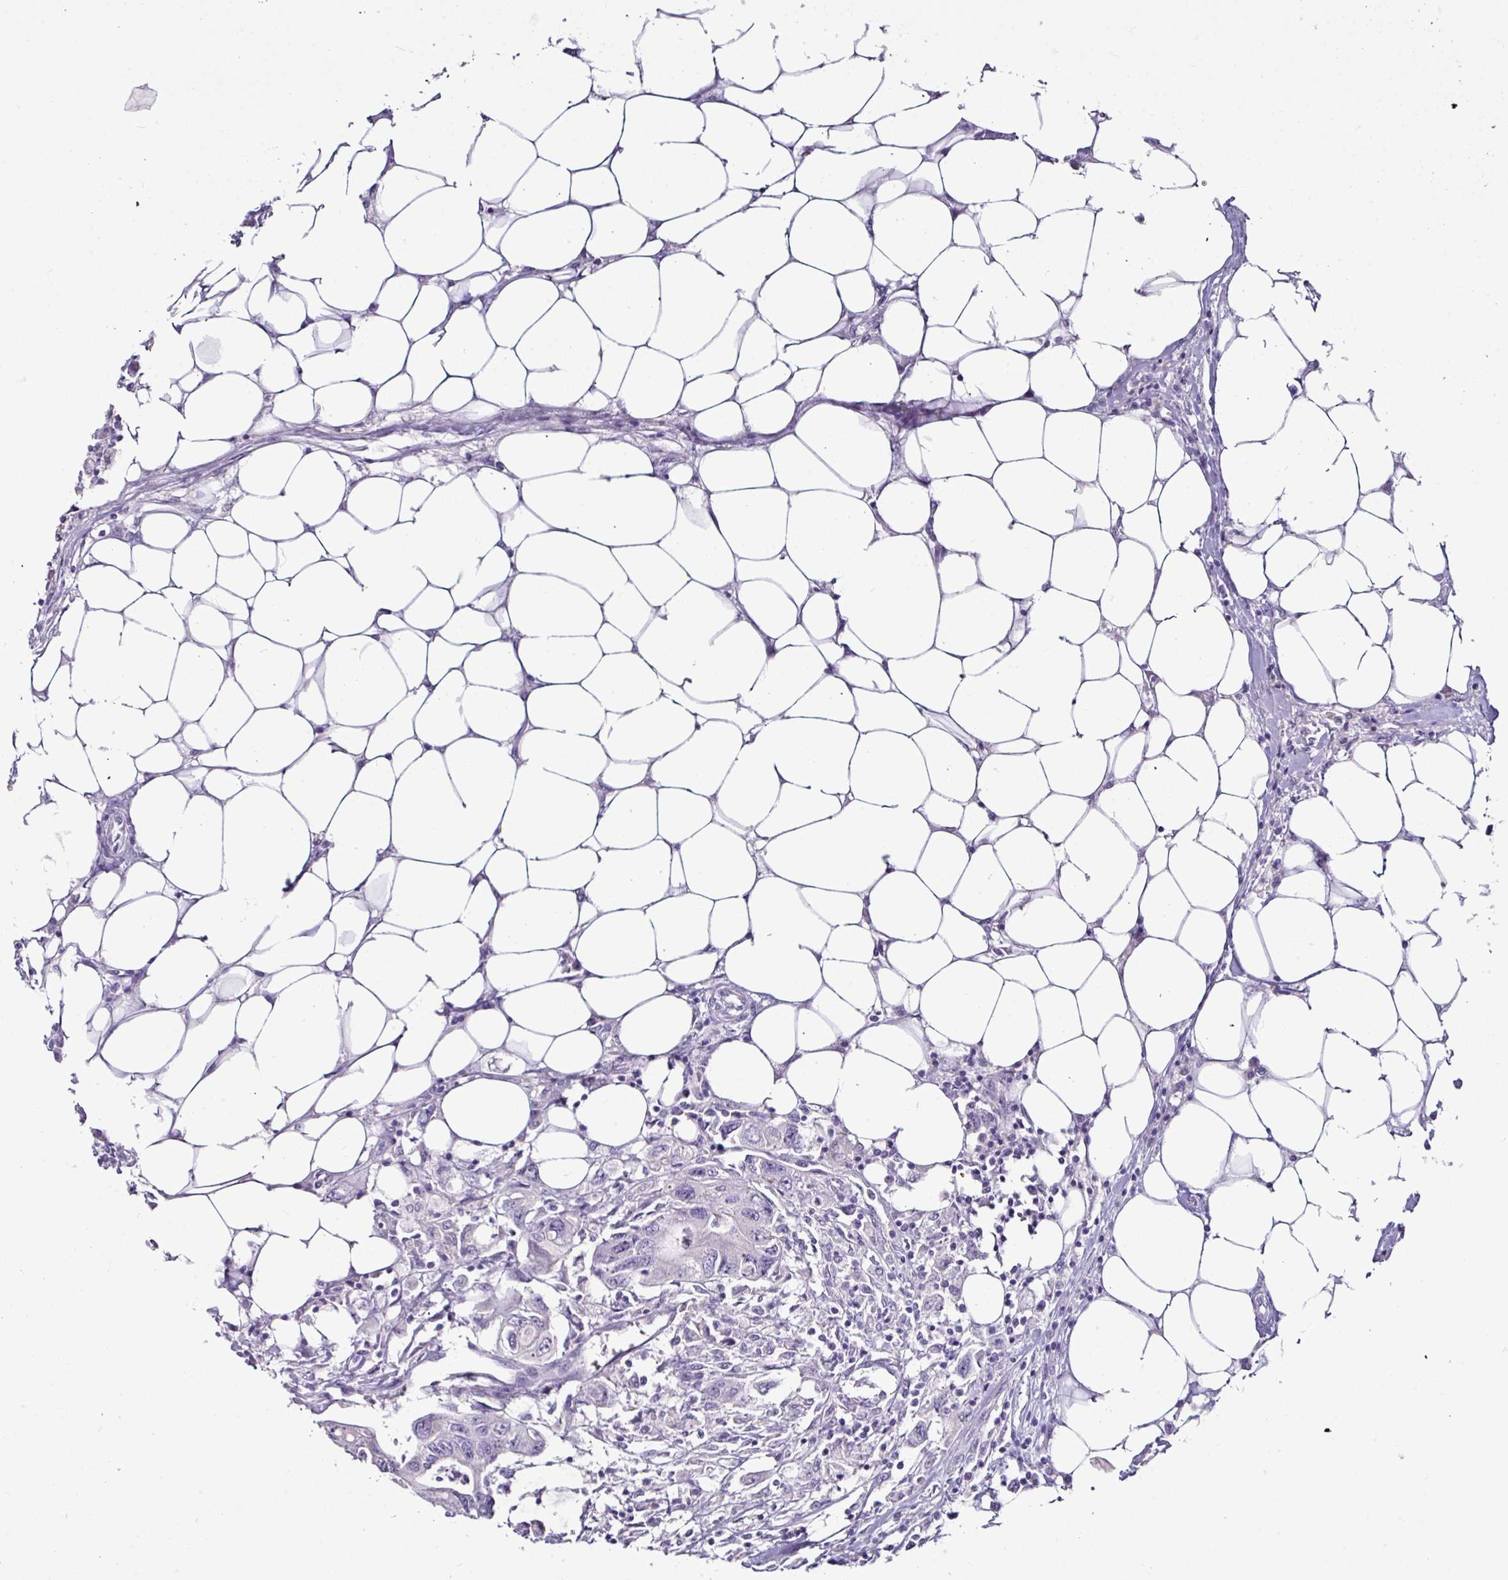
{"staining": {"intensity": "negative", "quantity": "none", "location": "none"}, "tissue": "colorectal cancer", "cell_type": "Tumor cells", "image_type": "cancer", "snomed": [{"axis": "morphology", "description": "Adenocarcinoma, NOS"}, {"axis": "topography", "description": "Colon"}], "caption": "There is no significant staining in tumor cells of colorectal cancer. Brightfield microscopy of immunohistochemistry stained with DAB (3,3'-diaminobenzidine) (brown) and hematoxylin (blue), captured at high magnification.", "gene": "GLP2R", "patient": {"sex": "male", "age": 71}}